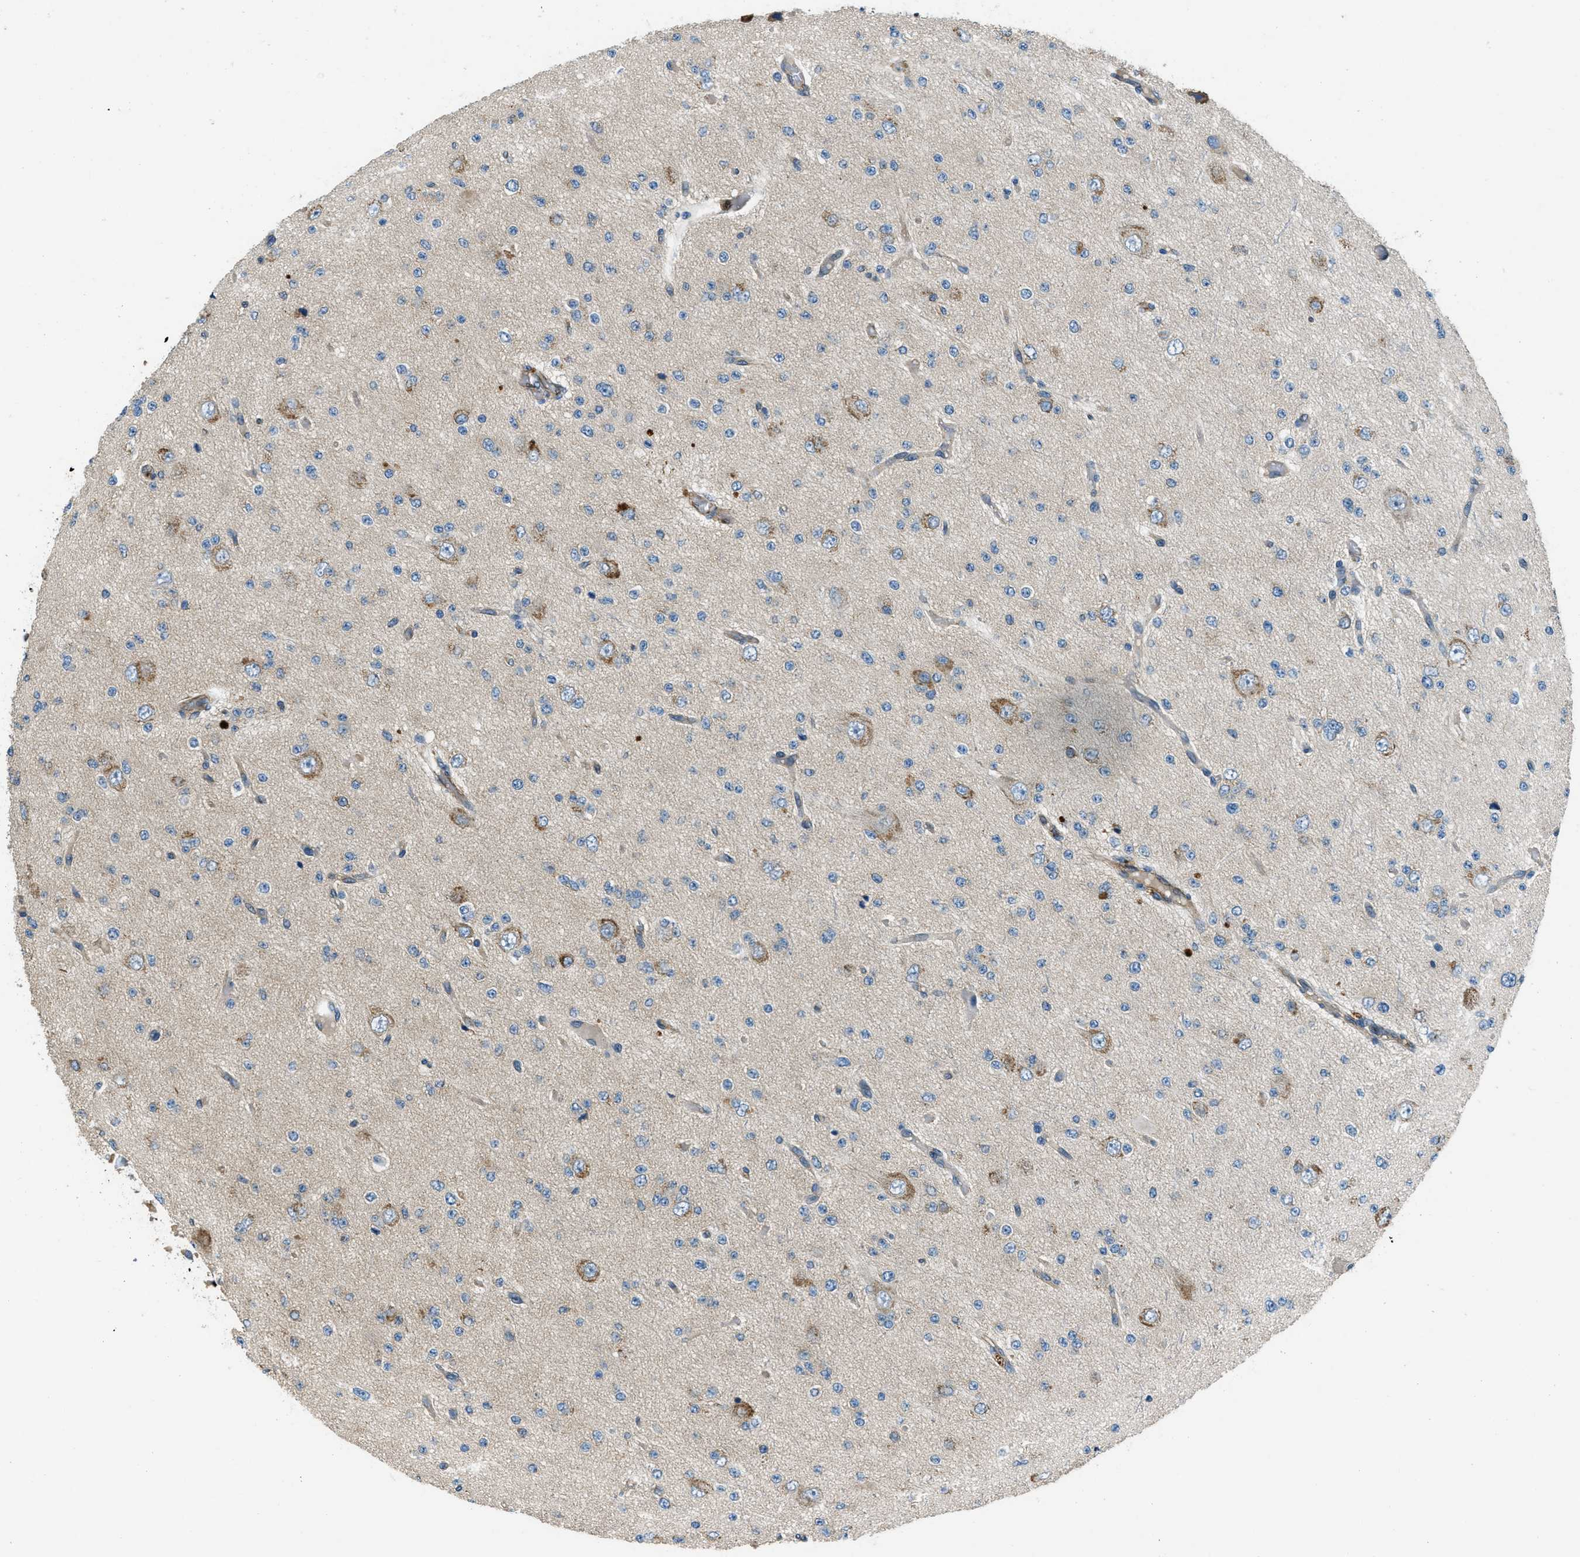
{"staining": {"intensity": "weak", "quantity": "25%-75%", "location": "cytoplasmic/membranous"}, "tissue": "glioma", "cell_type": "Tumor cells", "image_type": "cancer", "snomed": [{"axis": "morphology", "description": "Glioma, malignant, Low grade"}, {"axis": "topography", "description": "Brain"}], "caption": "Weak cytoplasmic/membranous expression is identified in approximately 25%-75% of tumor cells in malignant glioma (low-grade). (IHC, brightfield microscopy, high magnification).", "gene": "GIMAP8", "patient": {"sex": "male", "age": 38}}